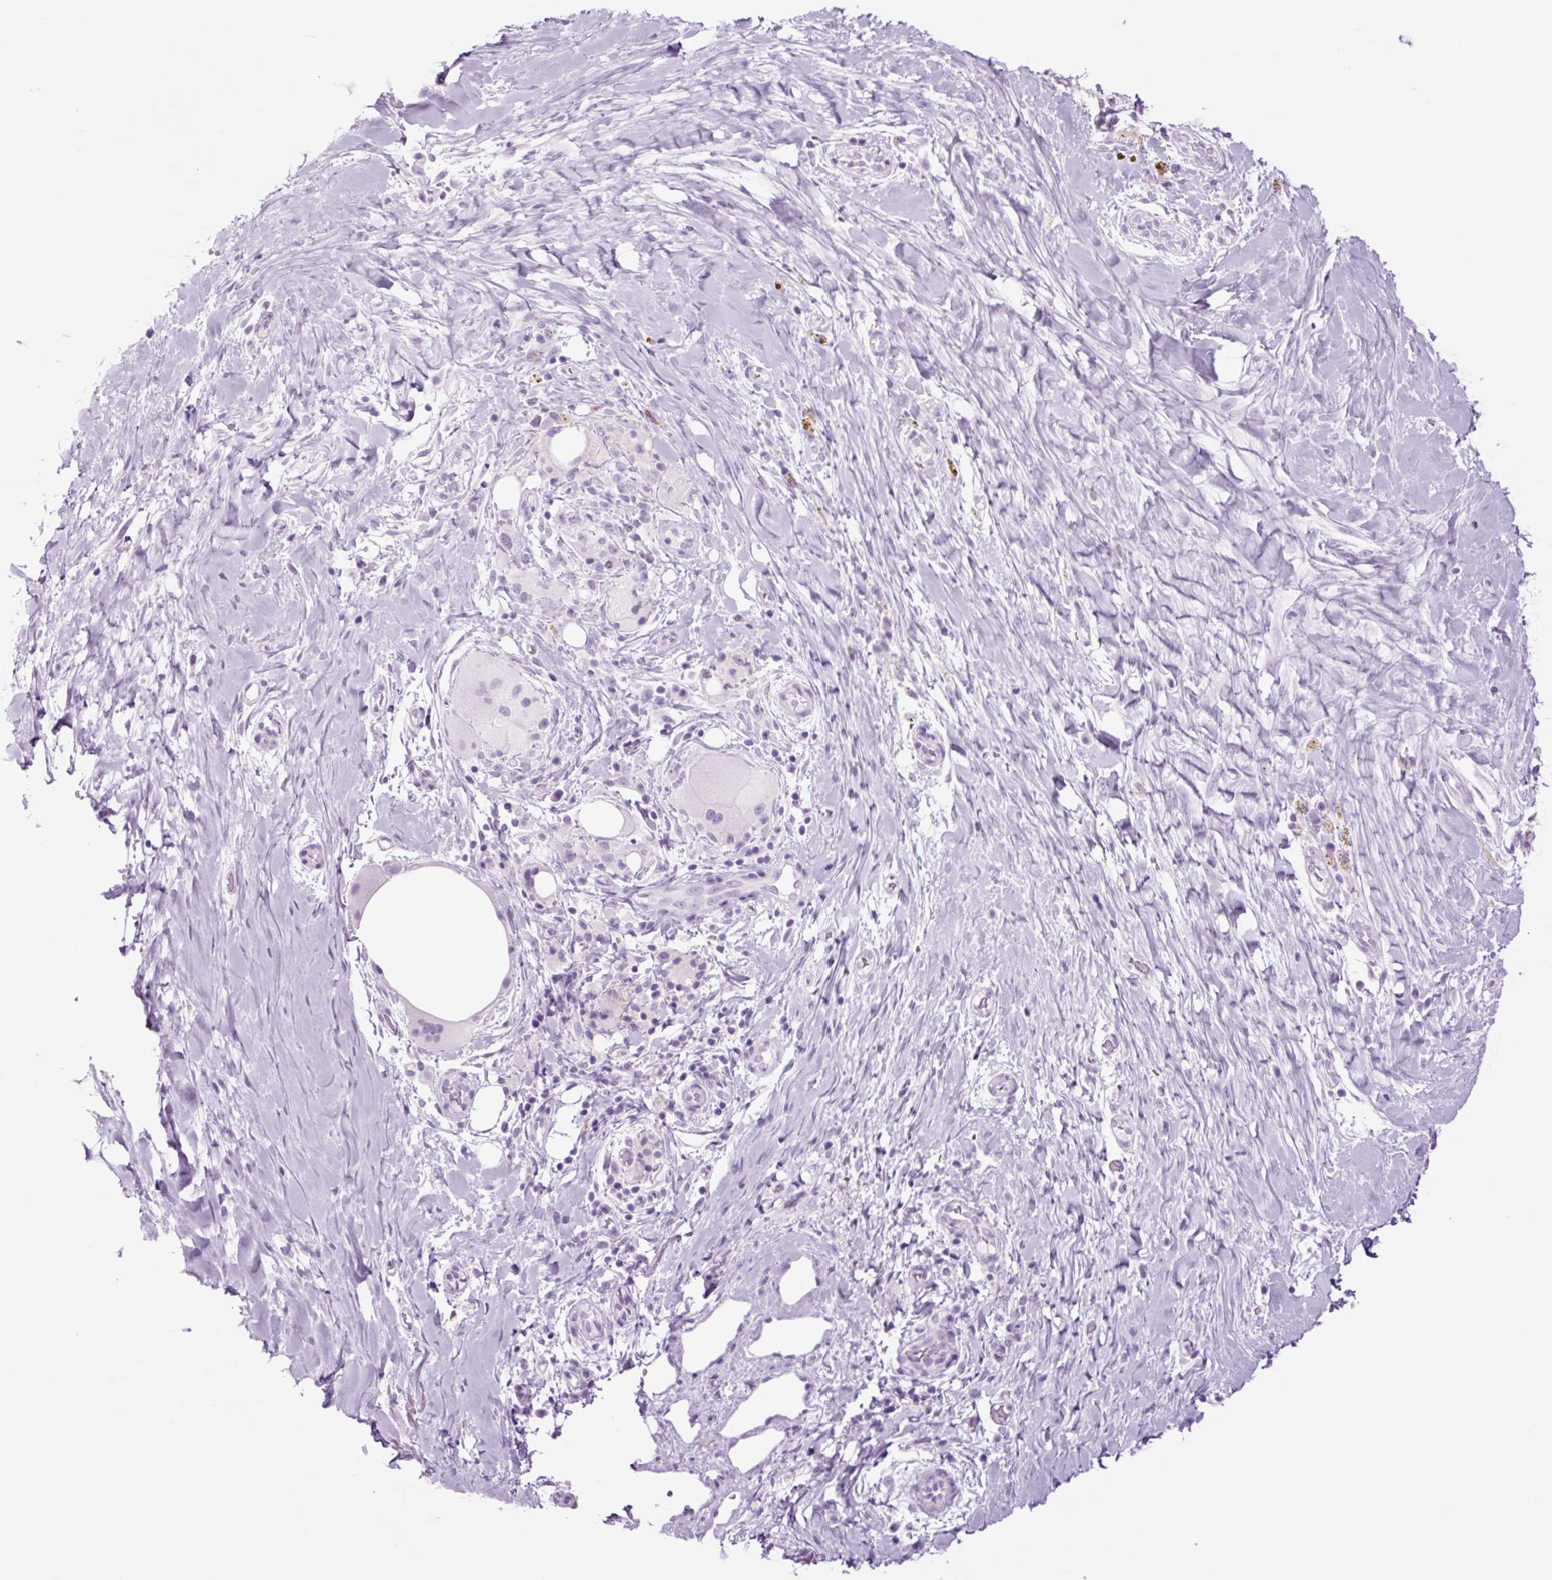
{"staining": {"intensity": "negative", "quantity": "none", "location": "none"}, "tissue": "pancreatic cancer", "cell_type": "Tumor cells", "image_type": "cancer", "snomed": [{"axis": "morphology", "description": "Adenocarcinoma, NOS"}, {"axis": "topography", "description": "Pancreas"}], "caption": "Protein analysis of pancreatic cancer demonstrates no significant expression in tumor cells.", "gene": "TFF2", "patient": {"sex": "male", "age": 58}}